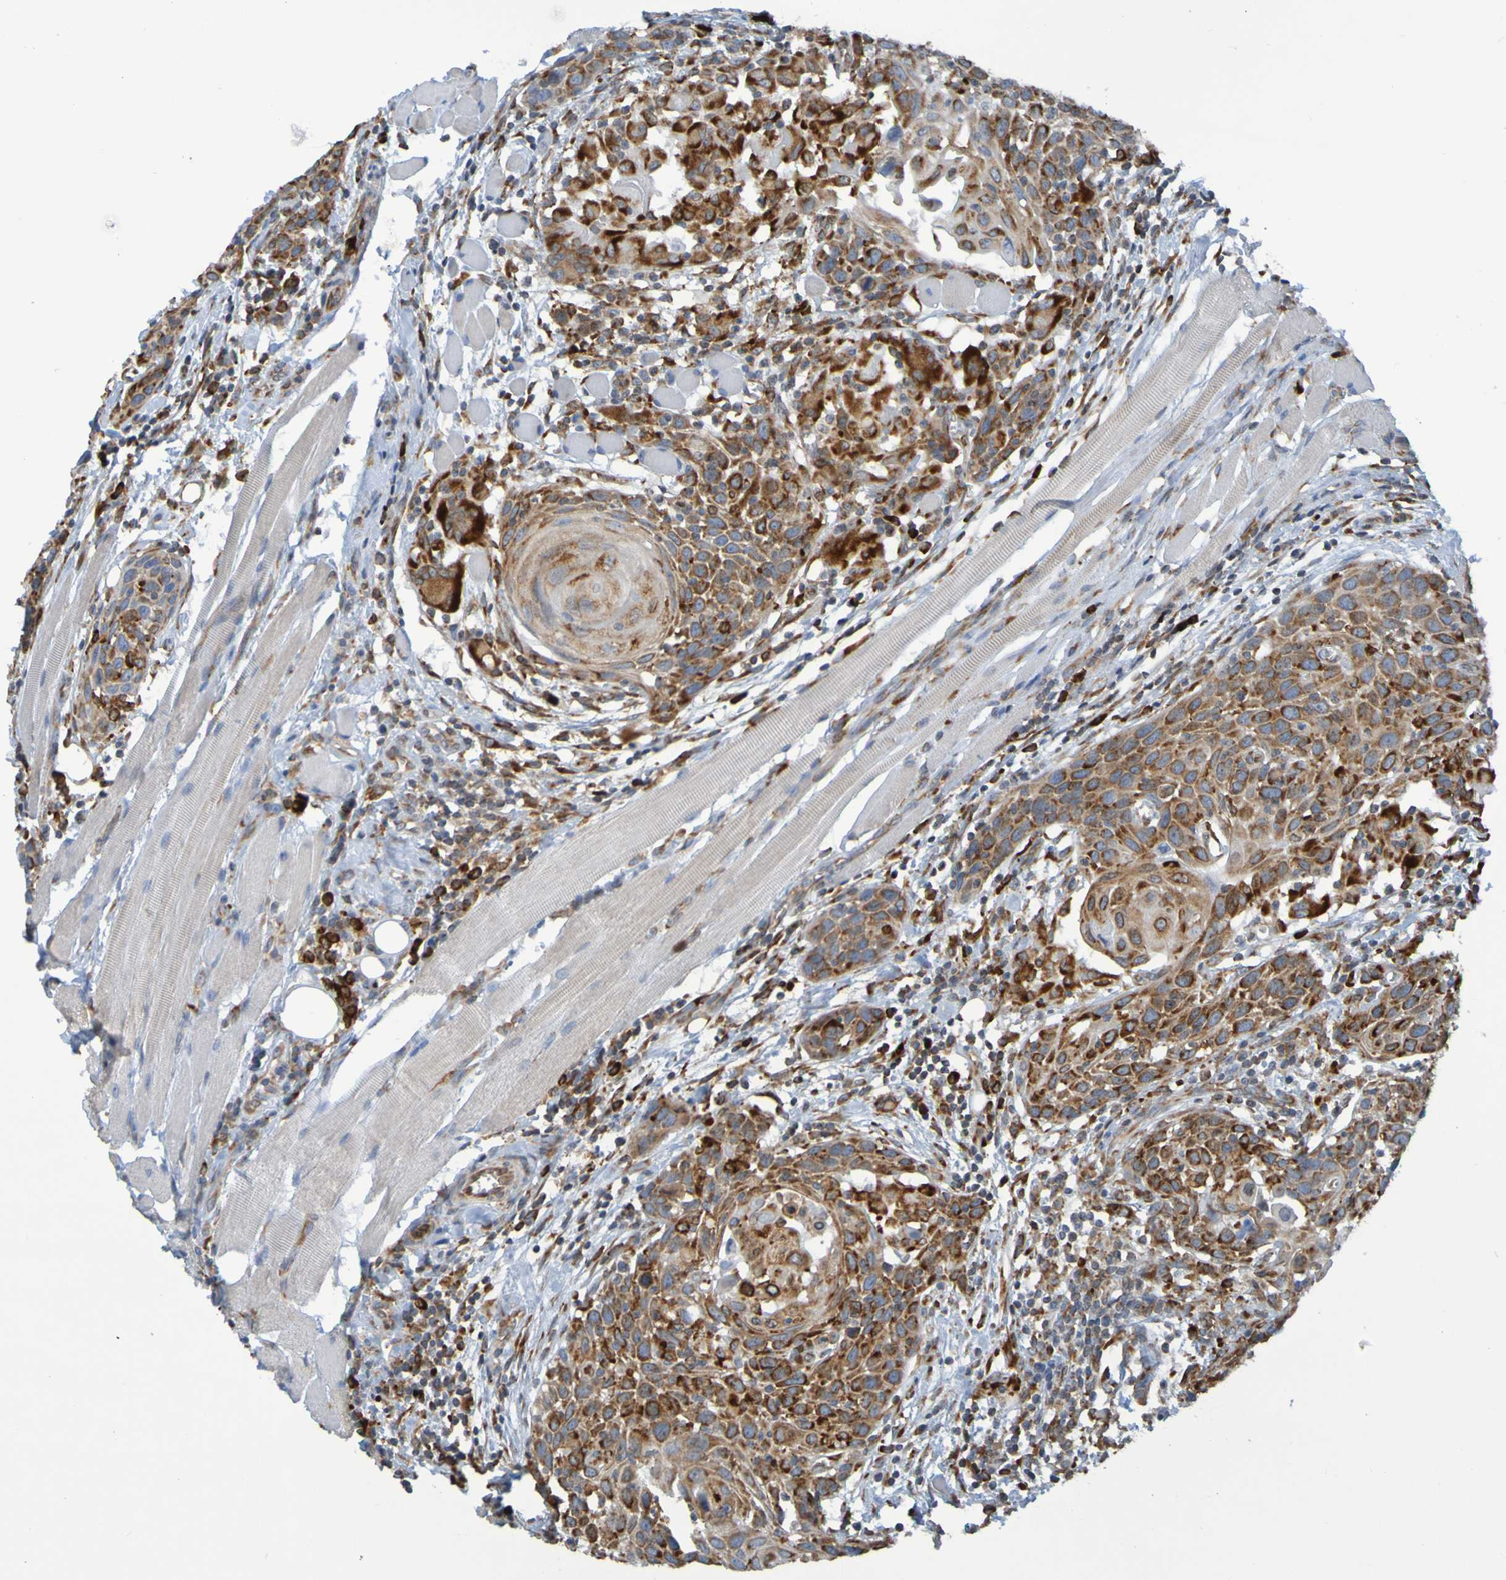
{"staining": {"intensity": "moderate", "quantity": ">75%", "location": "cytoplasmic/membranous"}, "tissue": "head and neck cancer", "cell_type": "Tumor cells", "image_type": "cancer", "snomed": [{"axis": "morphology", "description": "Squamous cell carcinoma, NOS"}, {"axis": "topography", "description": "Oral tissue"}, {"axis": "topography", "description": "Head-Neck"}], "caption": "Head and neck squamous cell carcinoma tissue shows moderate cytoplasmic/membranous staining in about >75% of tumor cells, visualized by immunohistochemistry. (DAB = brown stain, brightfield microscopy at high magnification).", "gene": "SSR1", "patient": {"sex": "female", "age": 50}}